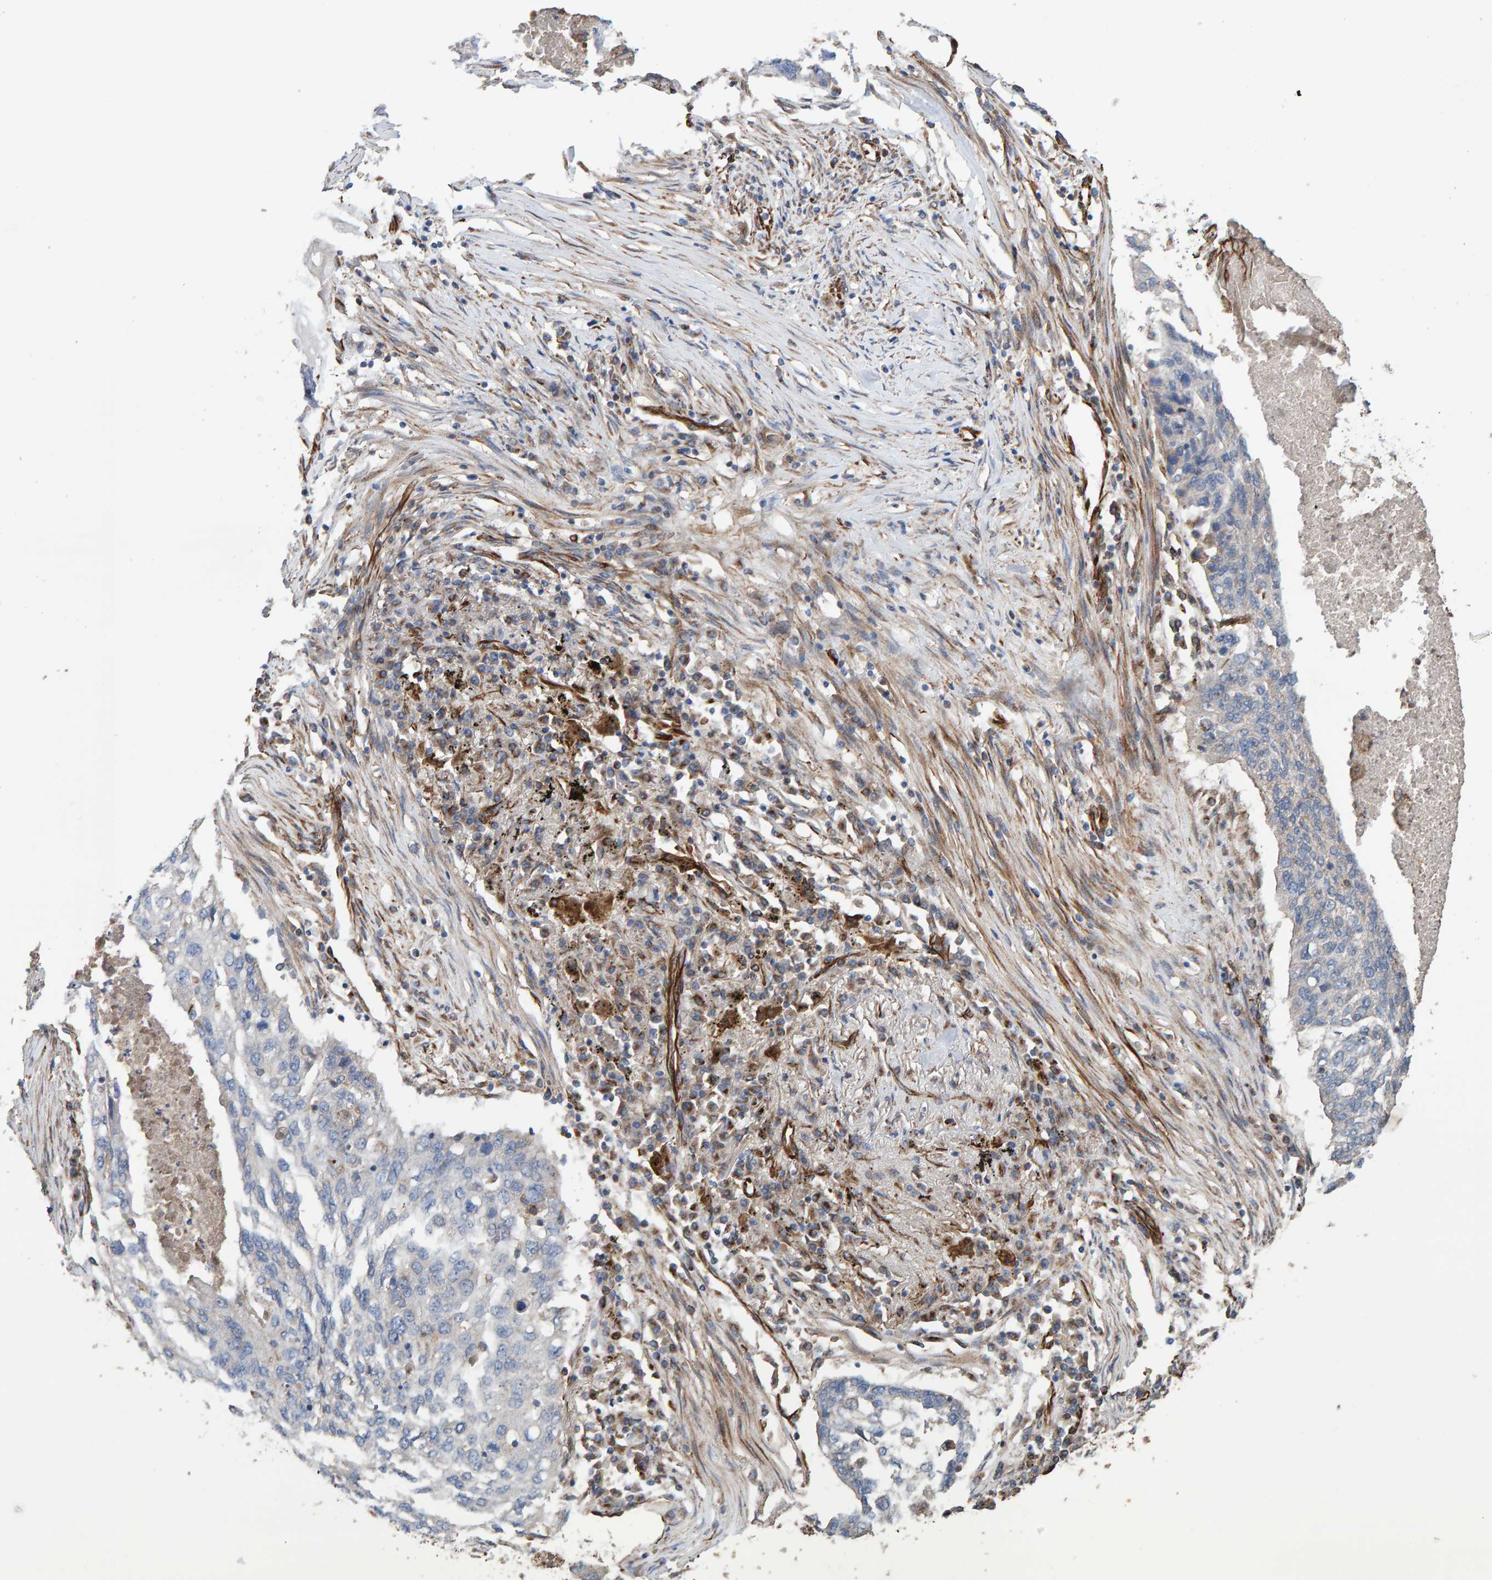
{"staining": {"intensity": "negative", "quantity": "none", "location": "none"}, "tissue": "lung cancer", "cell_type": "Tumor cells", "image_type": "cancer", "snomed": [{"axis": "morphology", "description": "Squamous cell carcinoma, NOS"}, {"axis": "topography", "description": "Lung"}], "caption": "IHC of human lung cancer demonstrates no expression in tumor cells. (DAB immunohistochemistry with hematoxylin counter stain).", "gene": "ZNF347", "patient": {"sex": "female", "age": 63}}